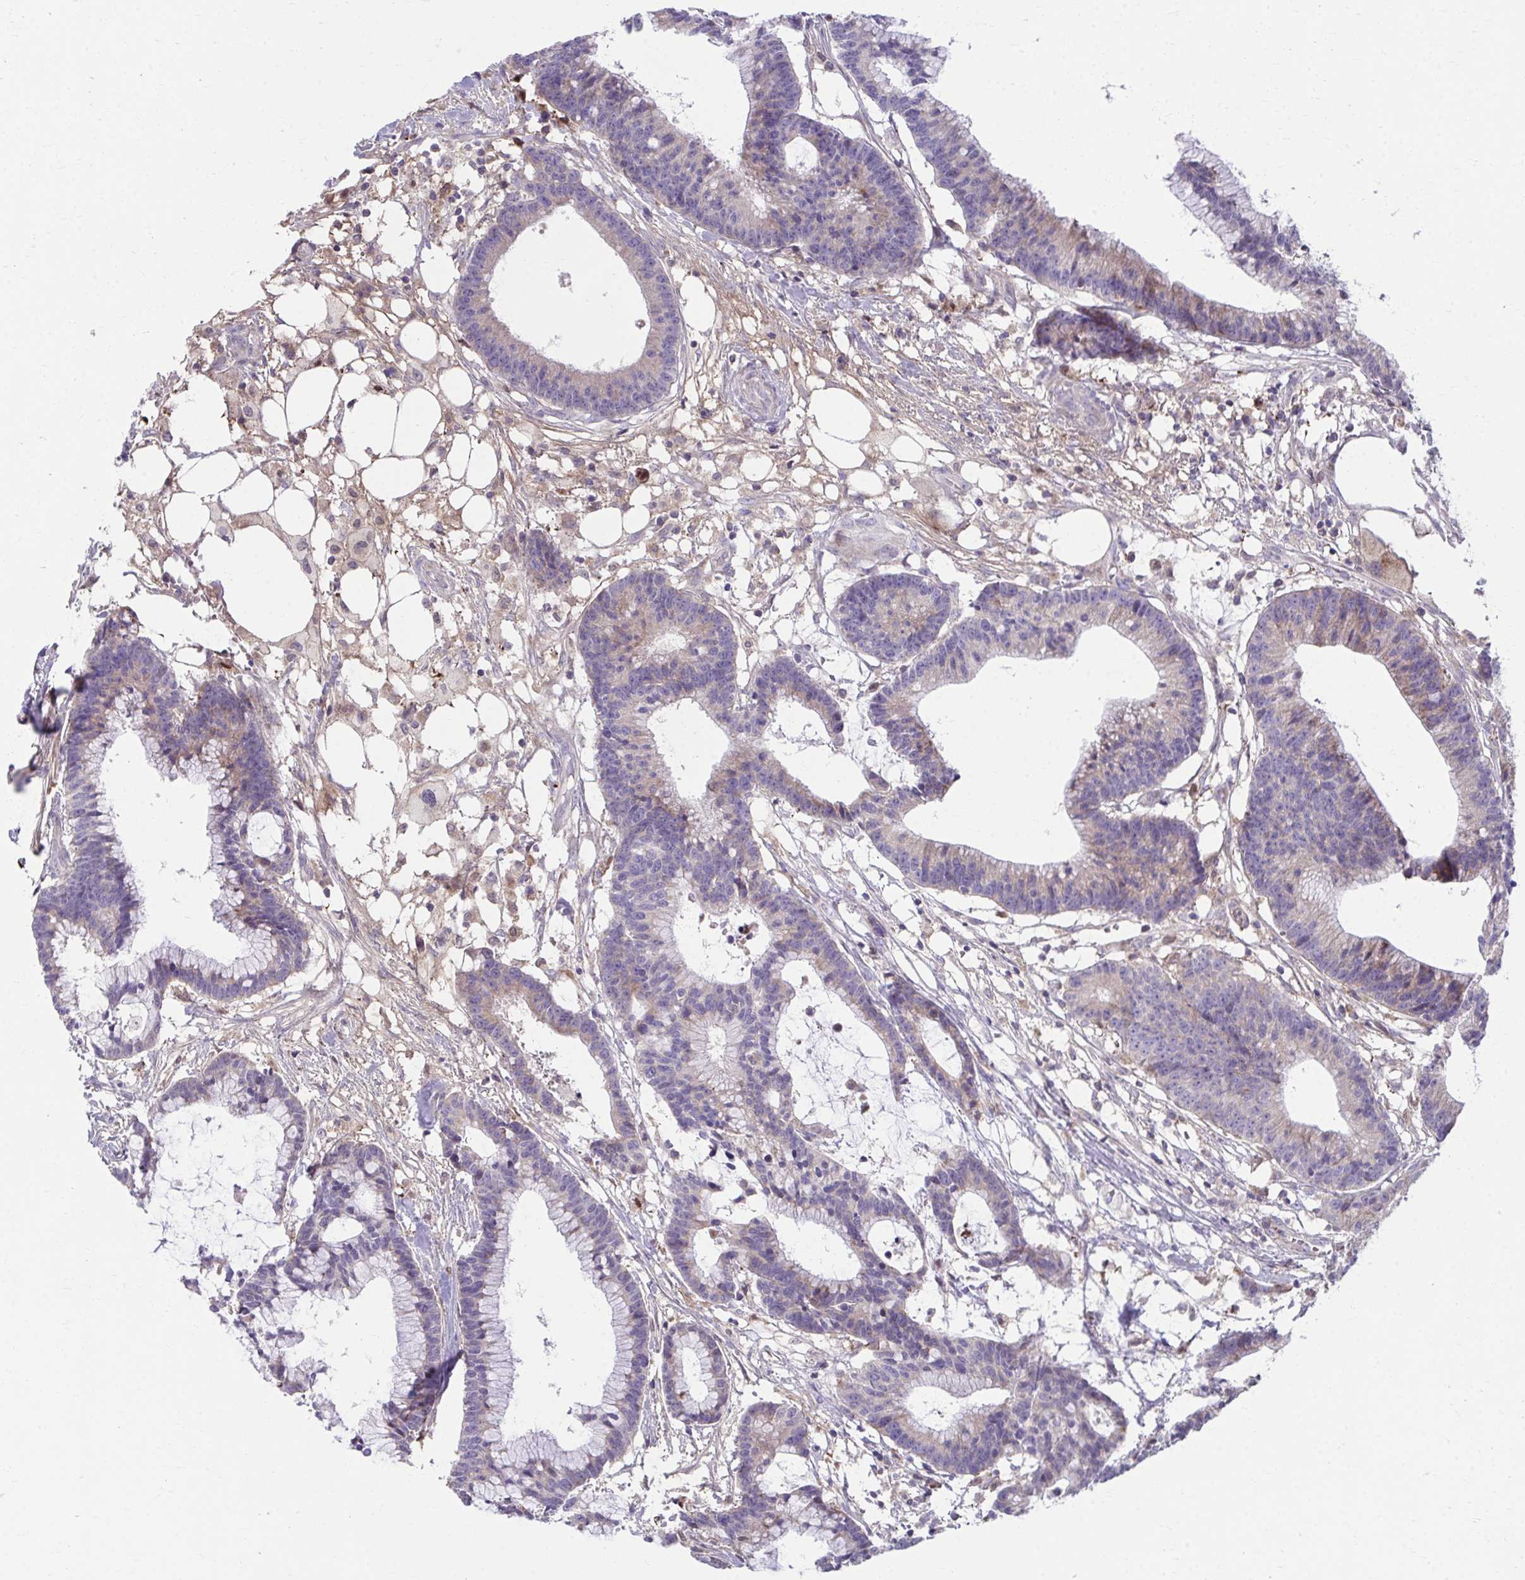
{"staining": {"intensity": "weak", "quantity": "25%-75%", "location": "cytoplasmic/membranous"}, "tissue": "colorectal cancer", "cell_type": "Tumor cells", "image_type": "cancer", "snomed": [{"axis": "morphology", "description": "Adenocarcinoma, NOS"}, {"axis": "topography", "description": "Colon"}], "caption": "Immunohistochemistry (DAB (3,3'-diaminobenzidine)) staining of human colorectal cancer shows weak cytoplasmic/membranous protein staining in about 25%-75% of tumor cells.", "gene": "C16orf54", "patient": {"sex": "female", "age": 78}}